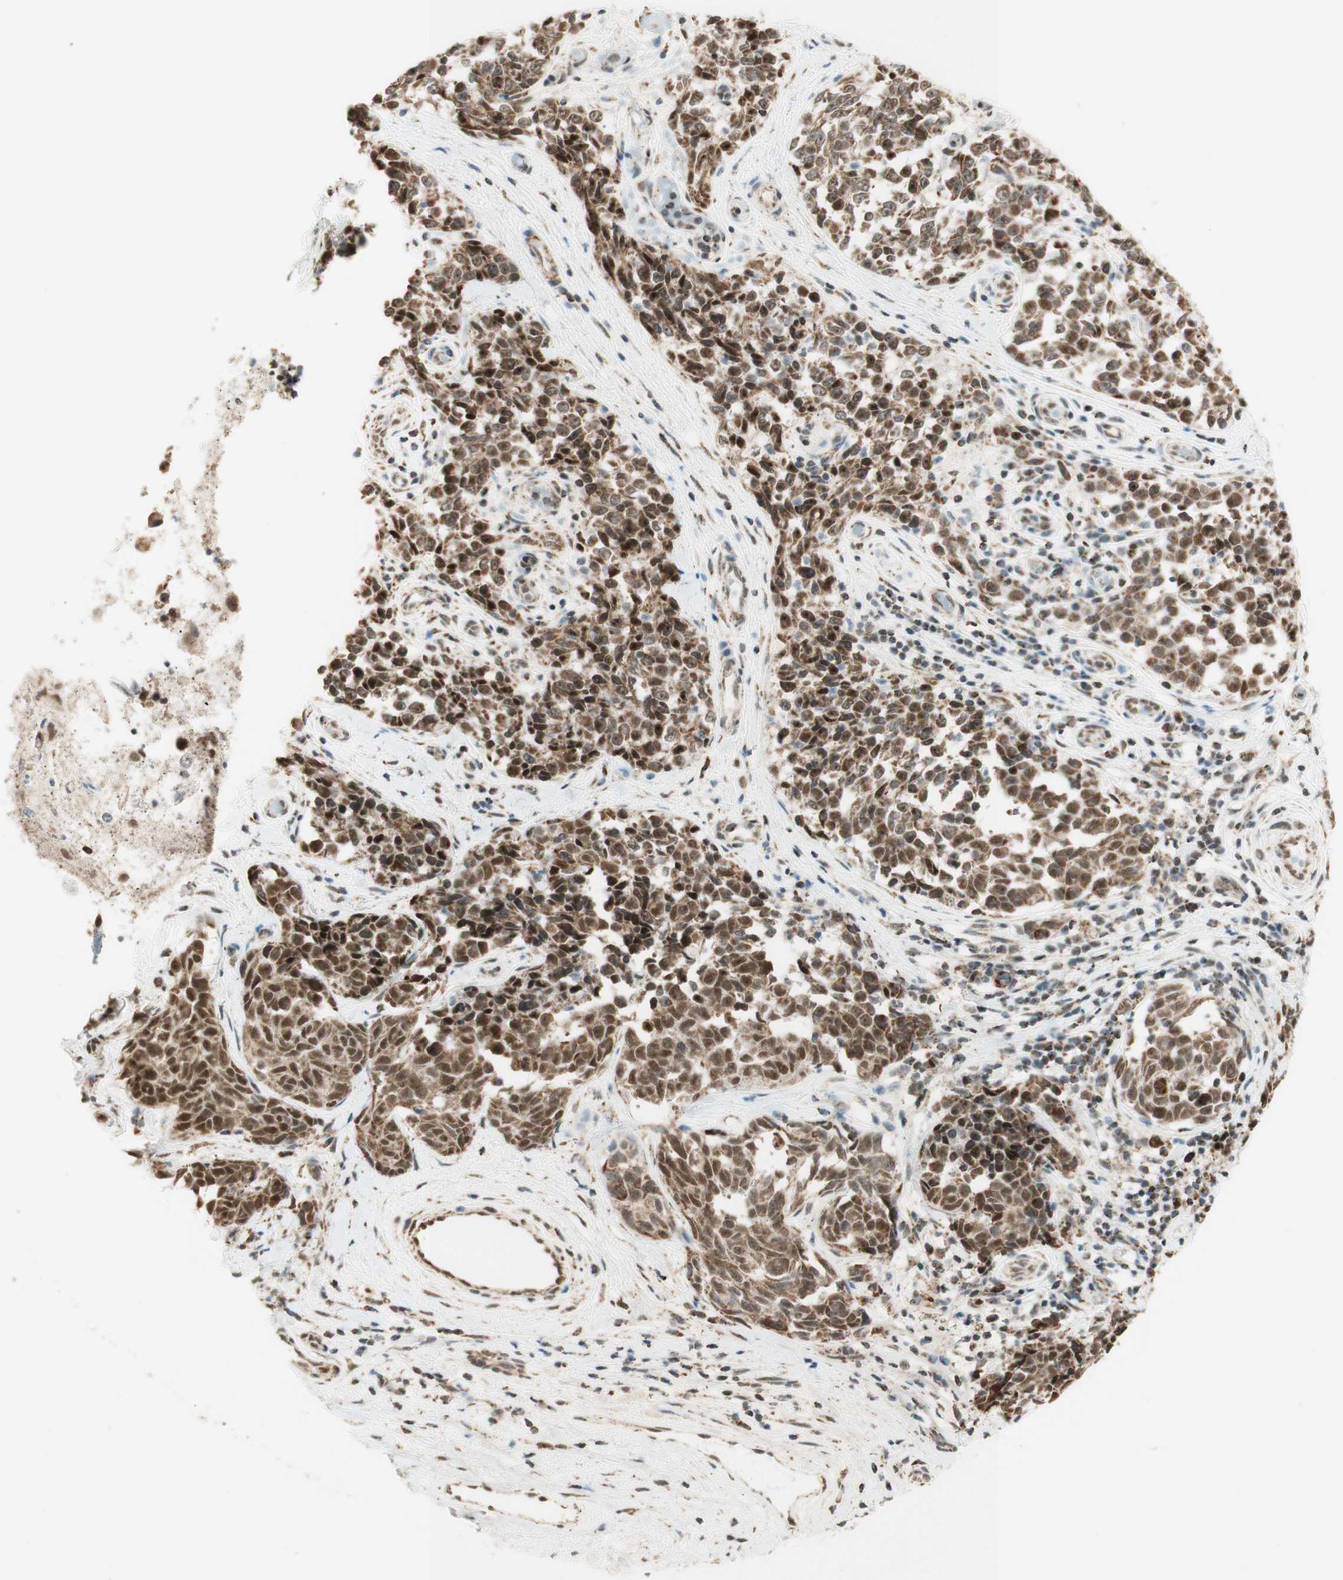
{"staining": {"intensity": "moderate", "quantity": ">75%", "location": "cytoplasmic/membranous,nuclear"}, "tissue": "melanoma", "cell_type": "Tumor cells", "image_type": "cancer", "snomed": [{"axis": "morphology", "description": "Malignant melanoma, NOS"}, {"axis": "topography", "description": "Skin"}], "caption": "This image shows IHC staining of melanoma, with medium moderate cytoplasmic/membranous and nuclear positivity in about >75% of tumor cells.", "gene": "ZNF782", "patient": {"sex": "female", "age": 64}}